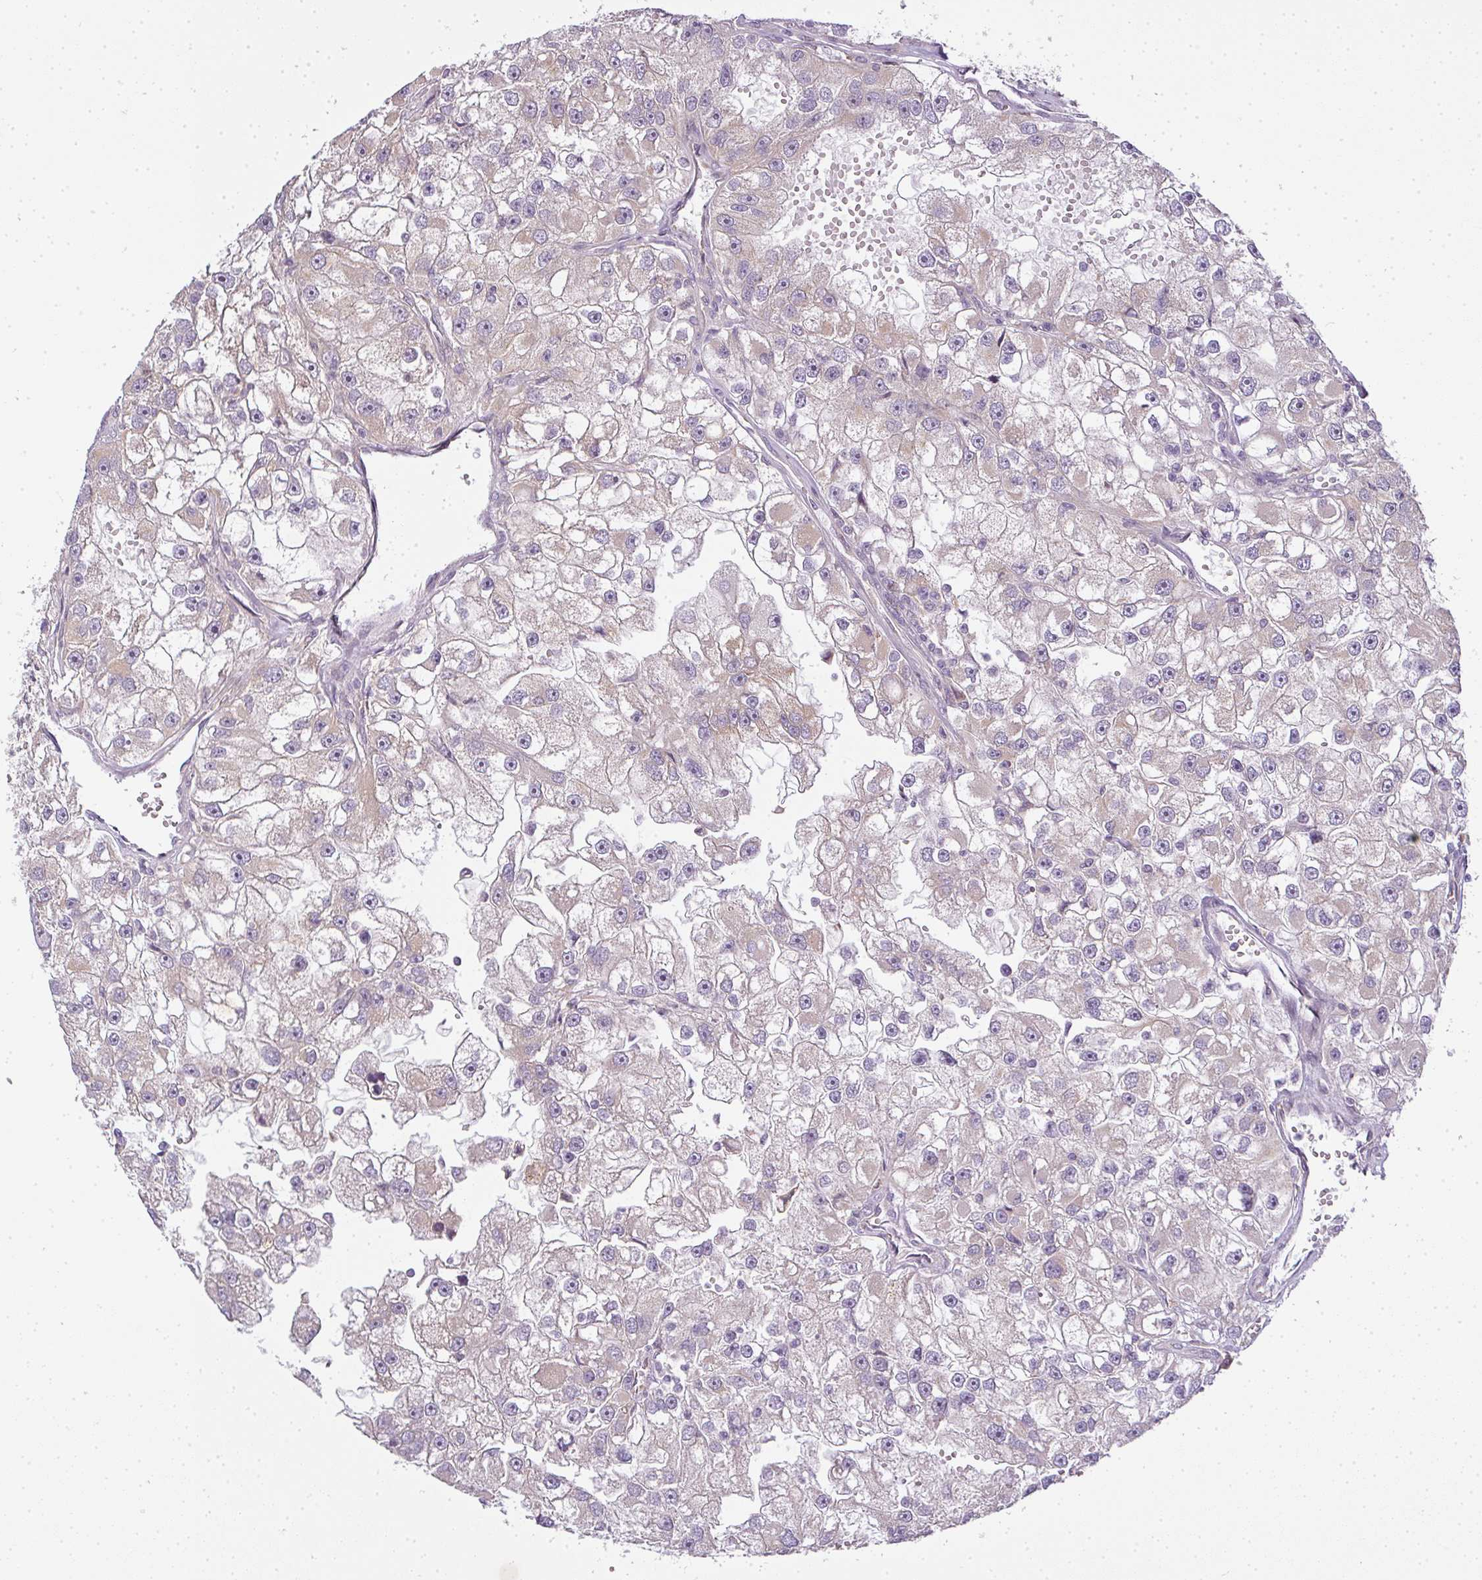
{"staining": {"intensity": "weak", "quantity": "<25%", "location": "cytoplasmic/membranous"}, "tissue": "renal cancer", "cell_type": "Tumor cells", "image_type": "cancer", "snomed": [{"axis": "morphology", "description": "Adenocarcinoma, NOS"}, {"axis": "topography", "description": "Kidney"}], "caption": "Renal cancer was stained to show a protein in brown. There is no significant staining in tumor cells.", "gene": "MED19", "patient": {"sex": "male", "age": 63}}